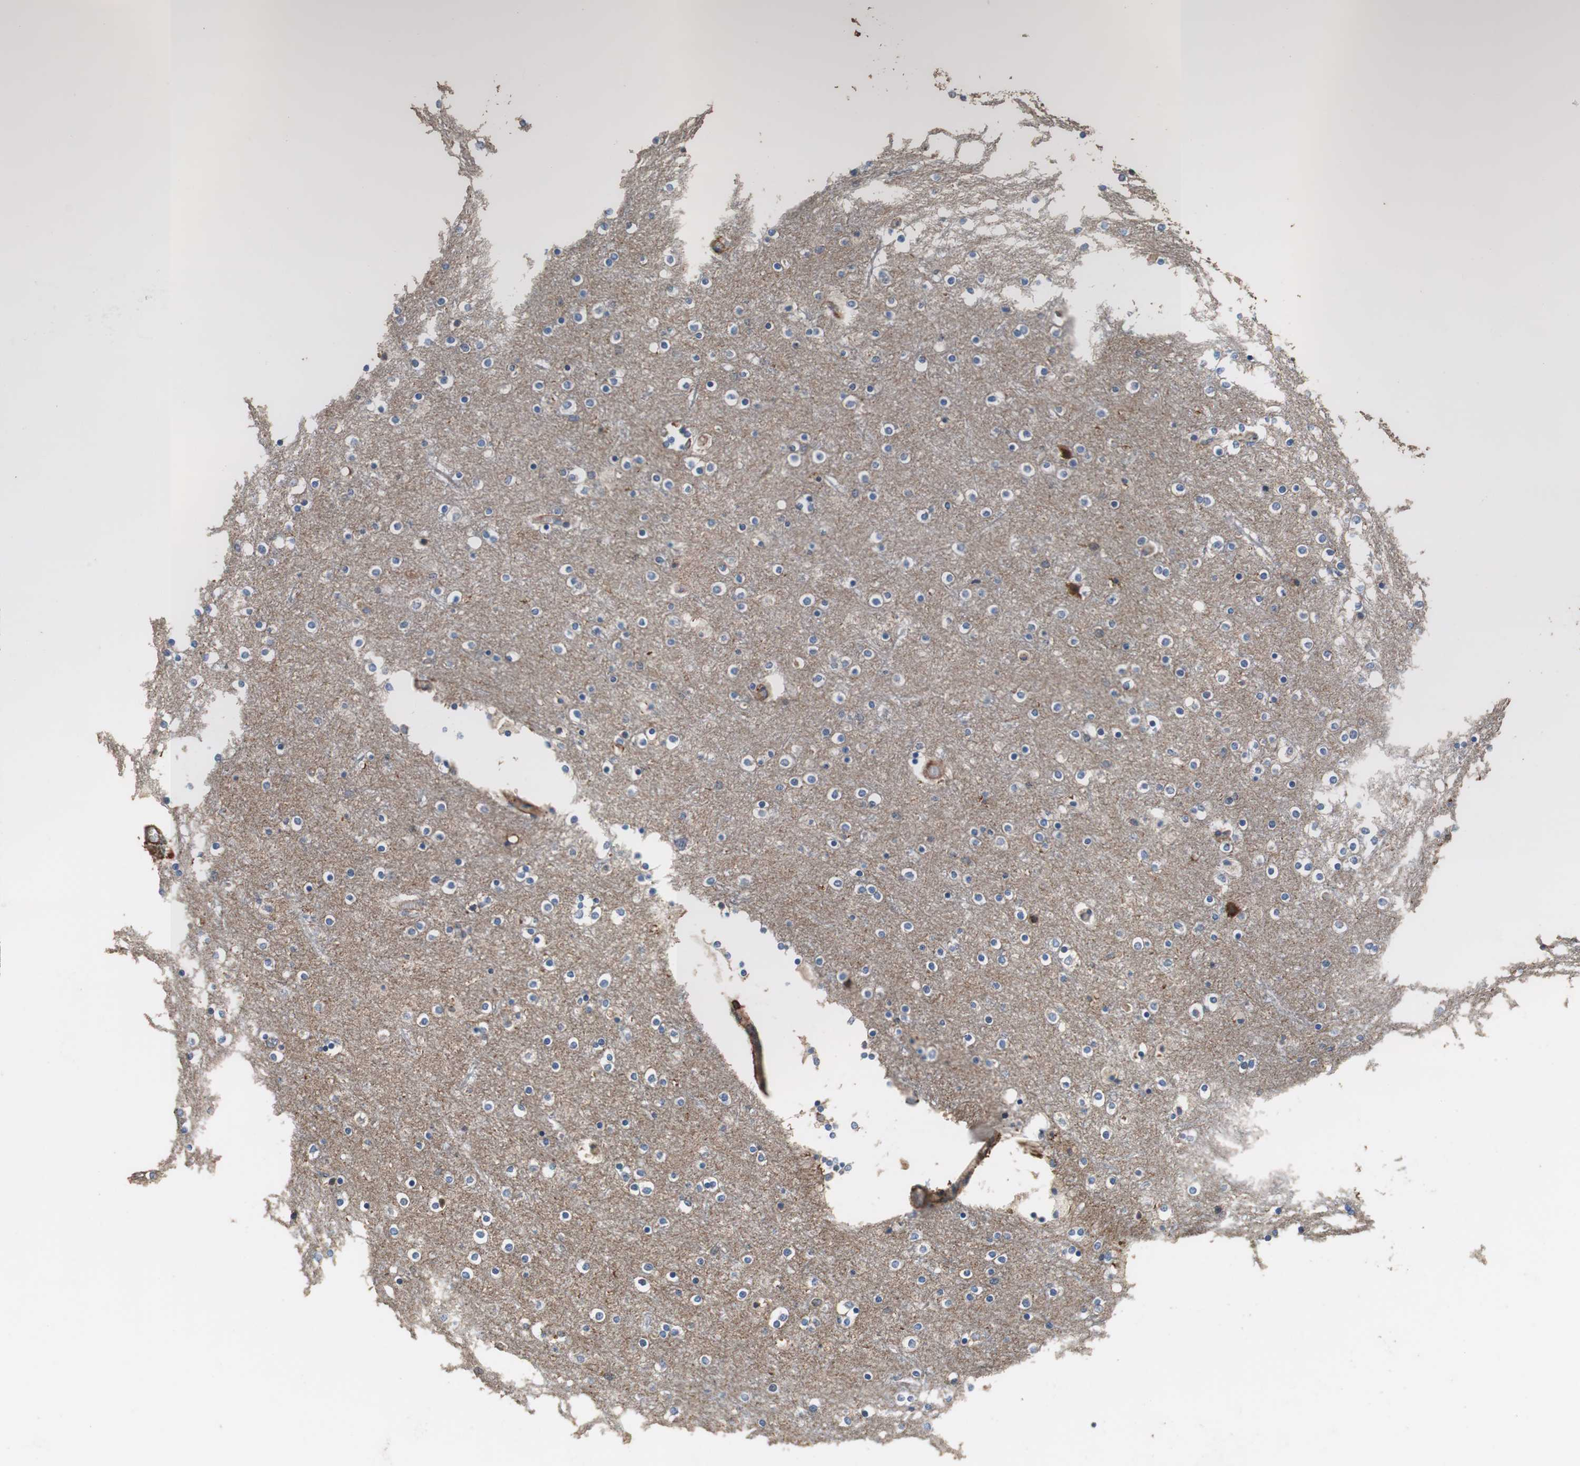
{"staining": {"intensity": "moderate", "quantity": ">75%", "location": "cytoplasmic/membranous"}, "tissue": "cerebral cortex", "cell_type": "Endothelial cells", "image_type": "normal", "snomed": [{"axis": "morphology", "description": "Normal tissue, NOS"}, {"axis": "topography", "description": "Cerebral cortex"}], "caption": "A histopathology image showing moderate cytoplasmic/membranous expression in approximately >75% of endothelial cells in benign cerebral cortex, as visualized by brown immunohistochemical staining.", "gene": "PRKRA", "patient": {"sex": "female", "age": 54}}